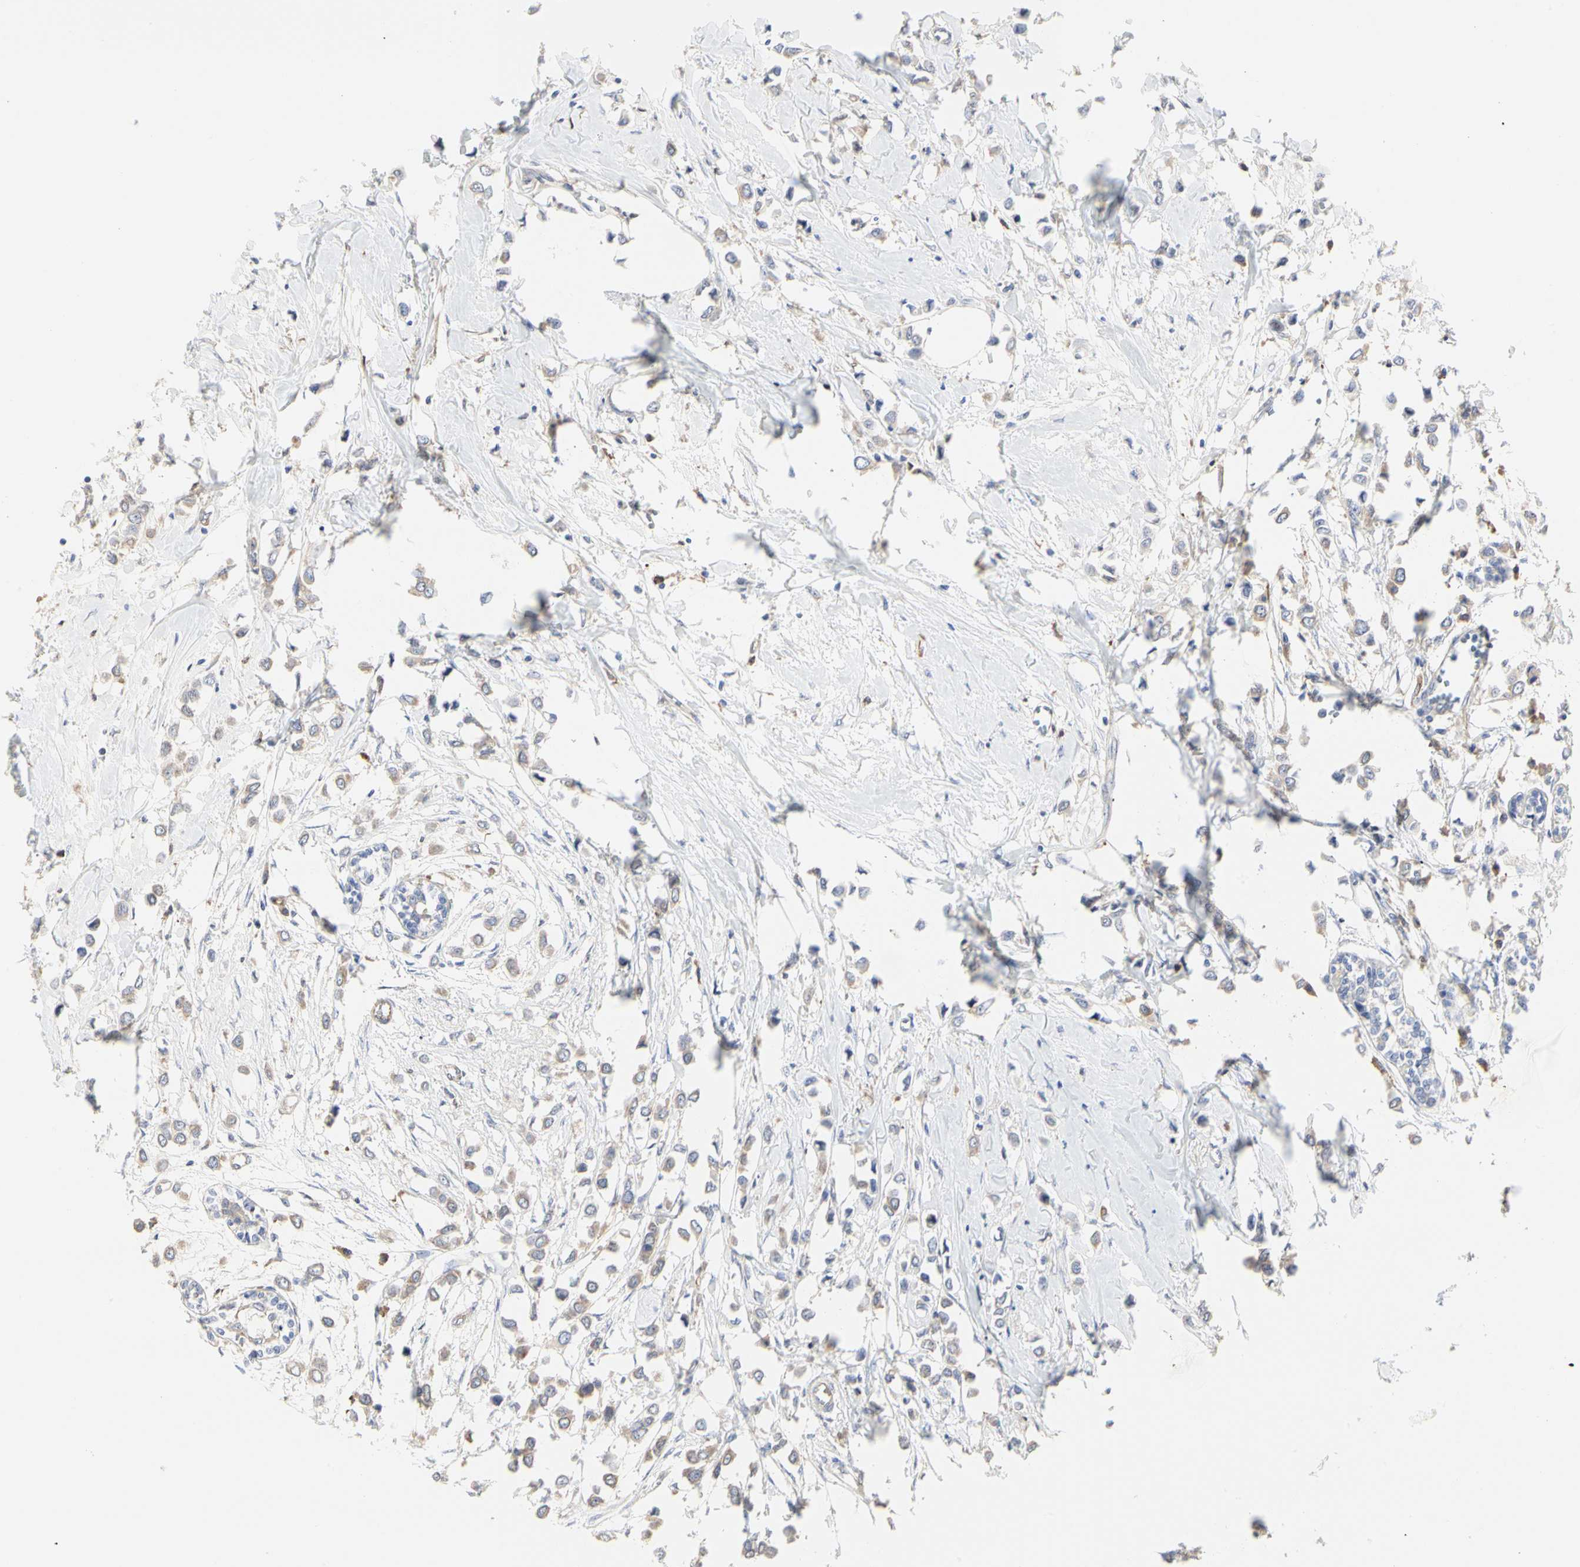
{"staining": {"intensity": "weak", "quantity": ">75%", "location": "cytoplasmic/membranous"}, "tissue": "breast cancer", "cell_type": "Tumor cells", "image_type": "cancer", "snomed": [{"axis": "morphology", "description": "Lobular carcinoma"}, {"axis": "topography", "description": "Breast"}], "caption": "Immunohistochemistry (IHC) image of neoplastic tissue: lobular carcinoma (breast) stained using immunohistochemistry (IHC) displays low levels of weak protein expression localized specifically in the cytoplasmic/membranous of tumor cells, appearing as a cytoplasmic/membranous brown color.", "gene": "C3orf52", "patient": {"sex": "female", "age": 51}}